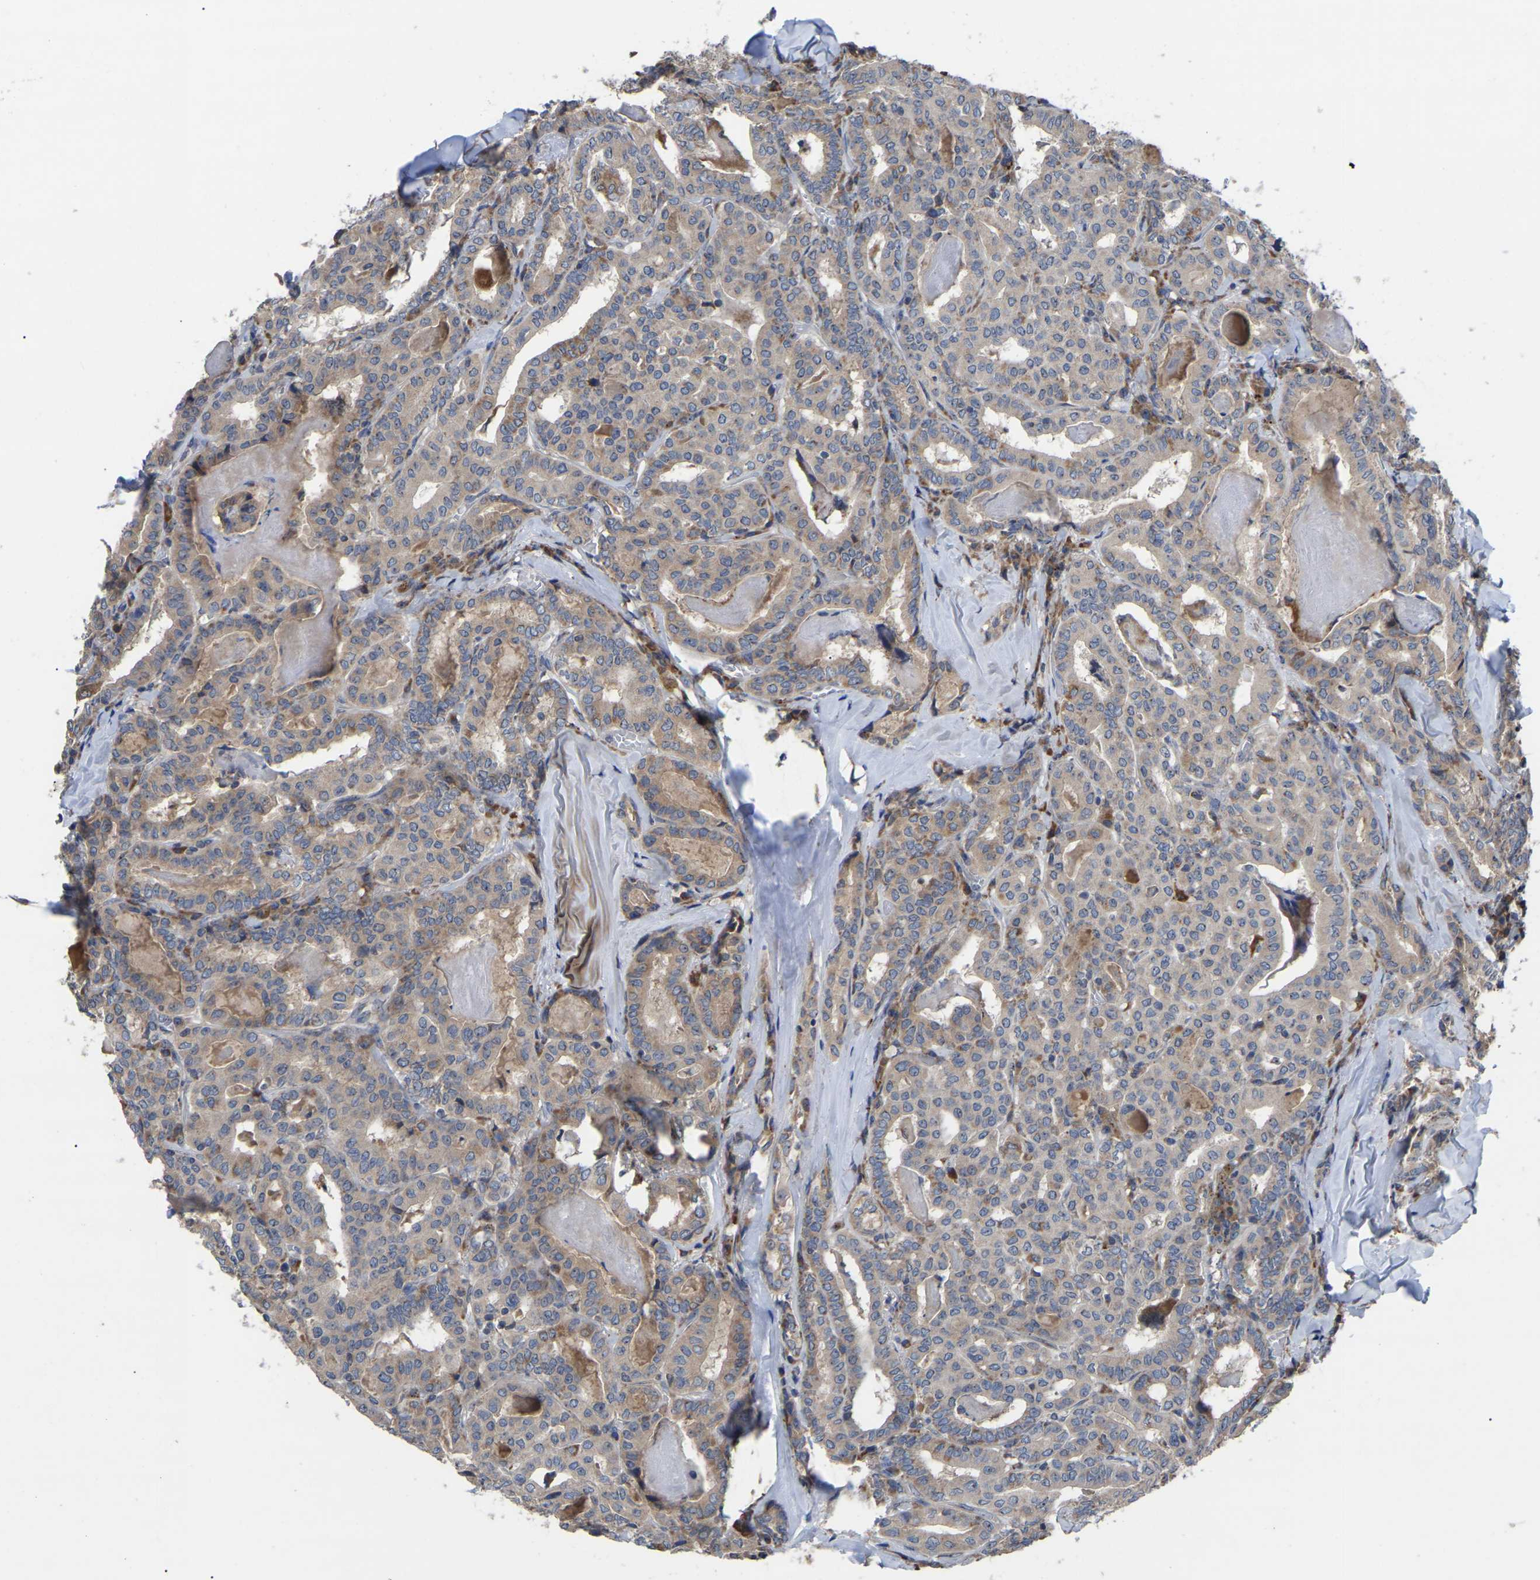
{"staining": {"intensity": "weak", "quantity": ">75%", "location": "cytoplasmic/membranous"}, "tissue": "thyroid cancer", "cell_type": "Tumor cells", "image_type": "cancer", "snomed": [{"axis": "morphology", "description": "Papillary adenocarcinoma, NOS"}, {"axis": "topography", "description": "Thyroid gland"}], "caption": "Thyroid papillary adenocarcinoma stained with IHC reveals weak cytoplasmic/membranous expression in approximately >75% of tumor cells.", "gene": "NOP53", "patient": {"sex": "female", "age": 42}}